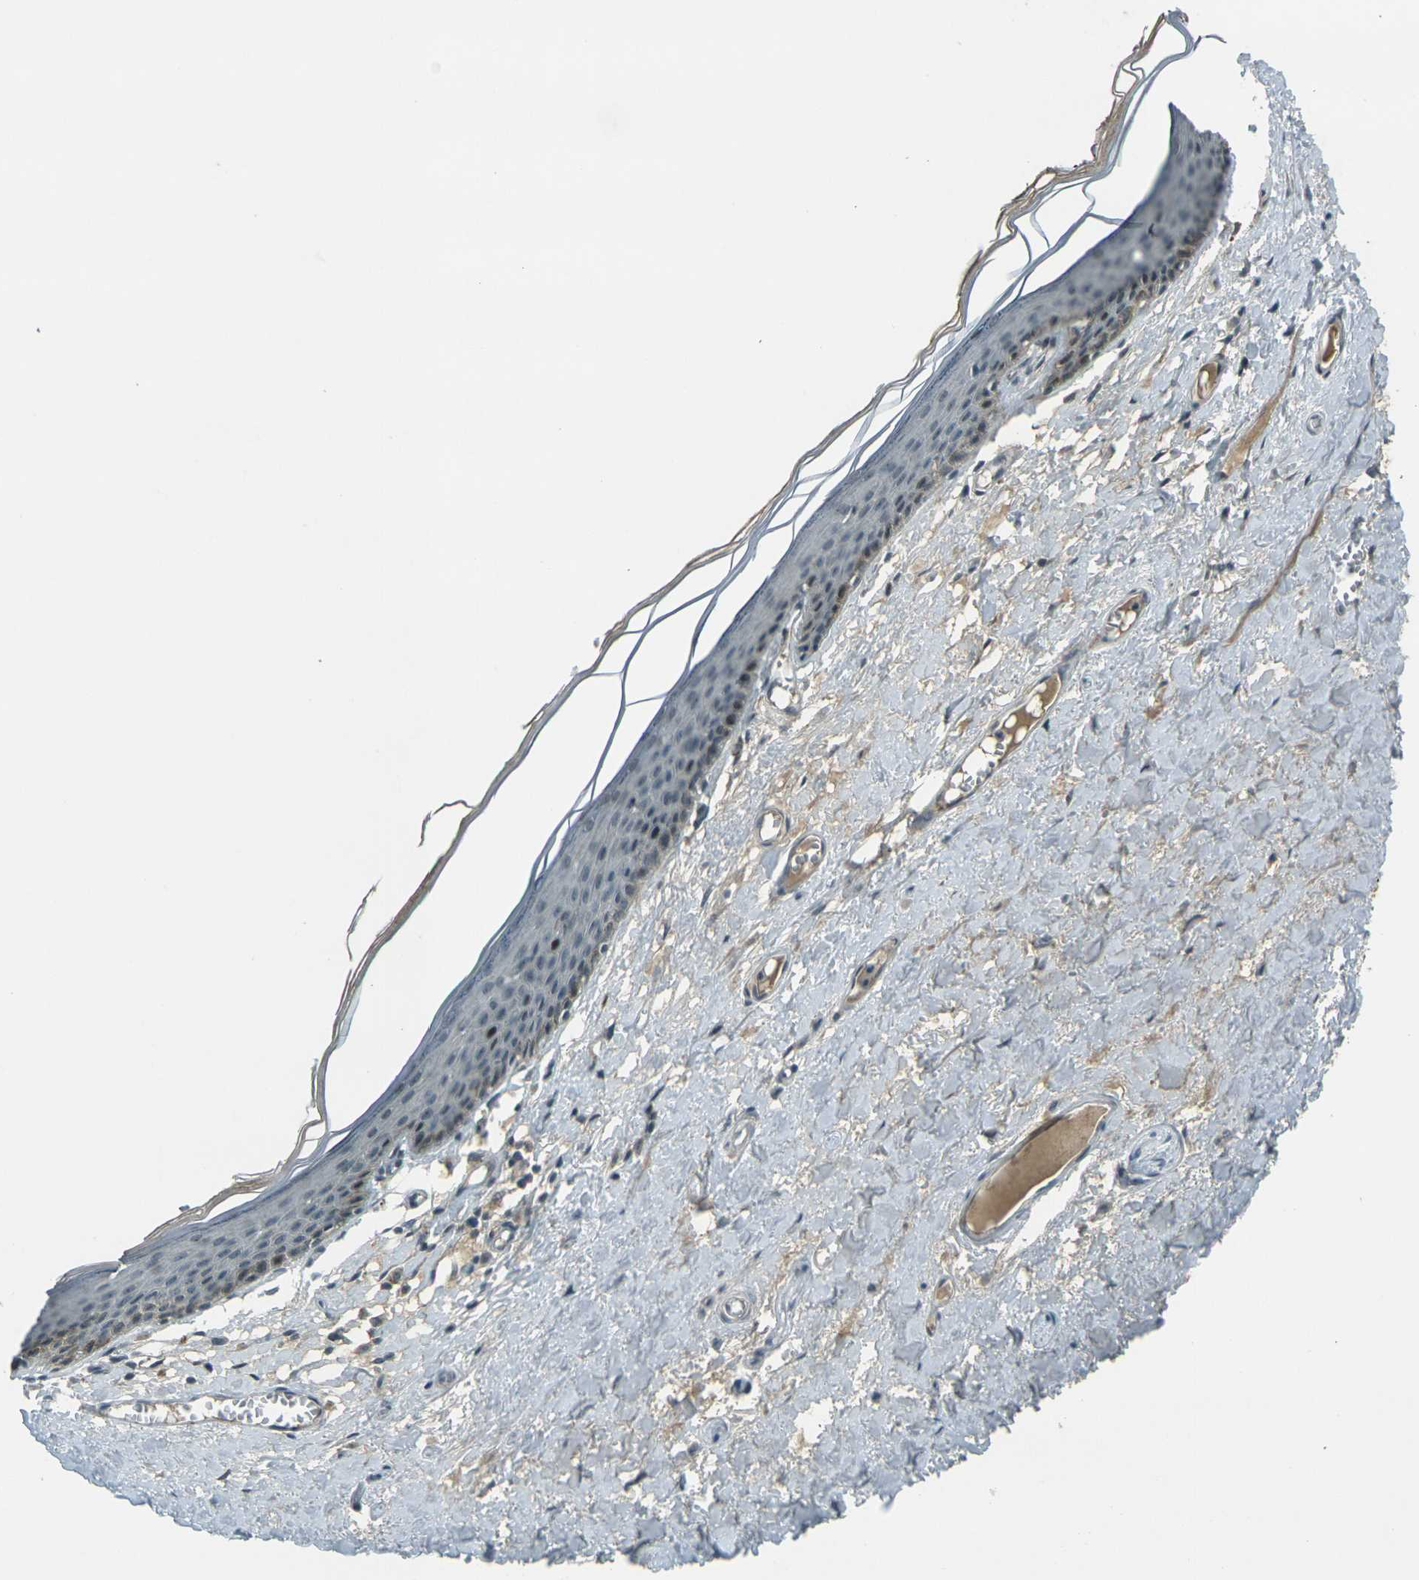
{"staining": {"intensity": "moderate", "quantity": "<25%", "location": "nuclear"}, "tissue": "skin", "cell_type": "Epidermal cells", "image_type": "normal", "snomed": [{"axis": "morphology", "description": "Normal tissue, NOS"}, {"axis": "topography", "description": "Vulva"}], "caption": "Skin stained with DAB IHC demonstrates low levels of moderate nuclear expression in approximately <25% of epidermal cells.", "gene": "GPR19", "patient": {"sex": "female", "age": 54}}